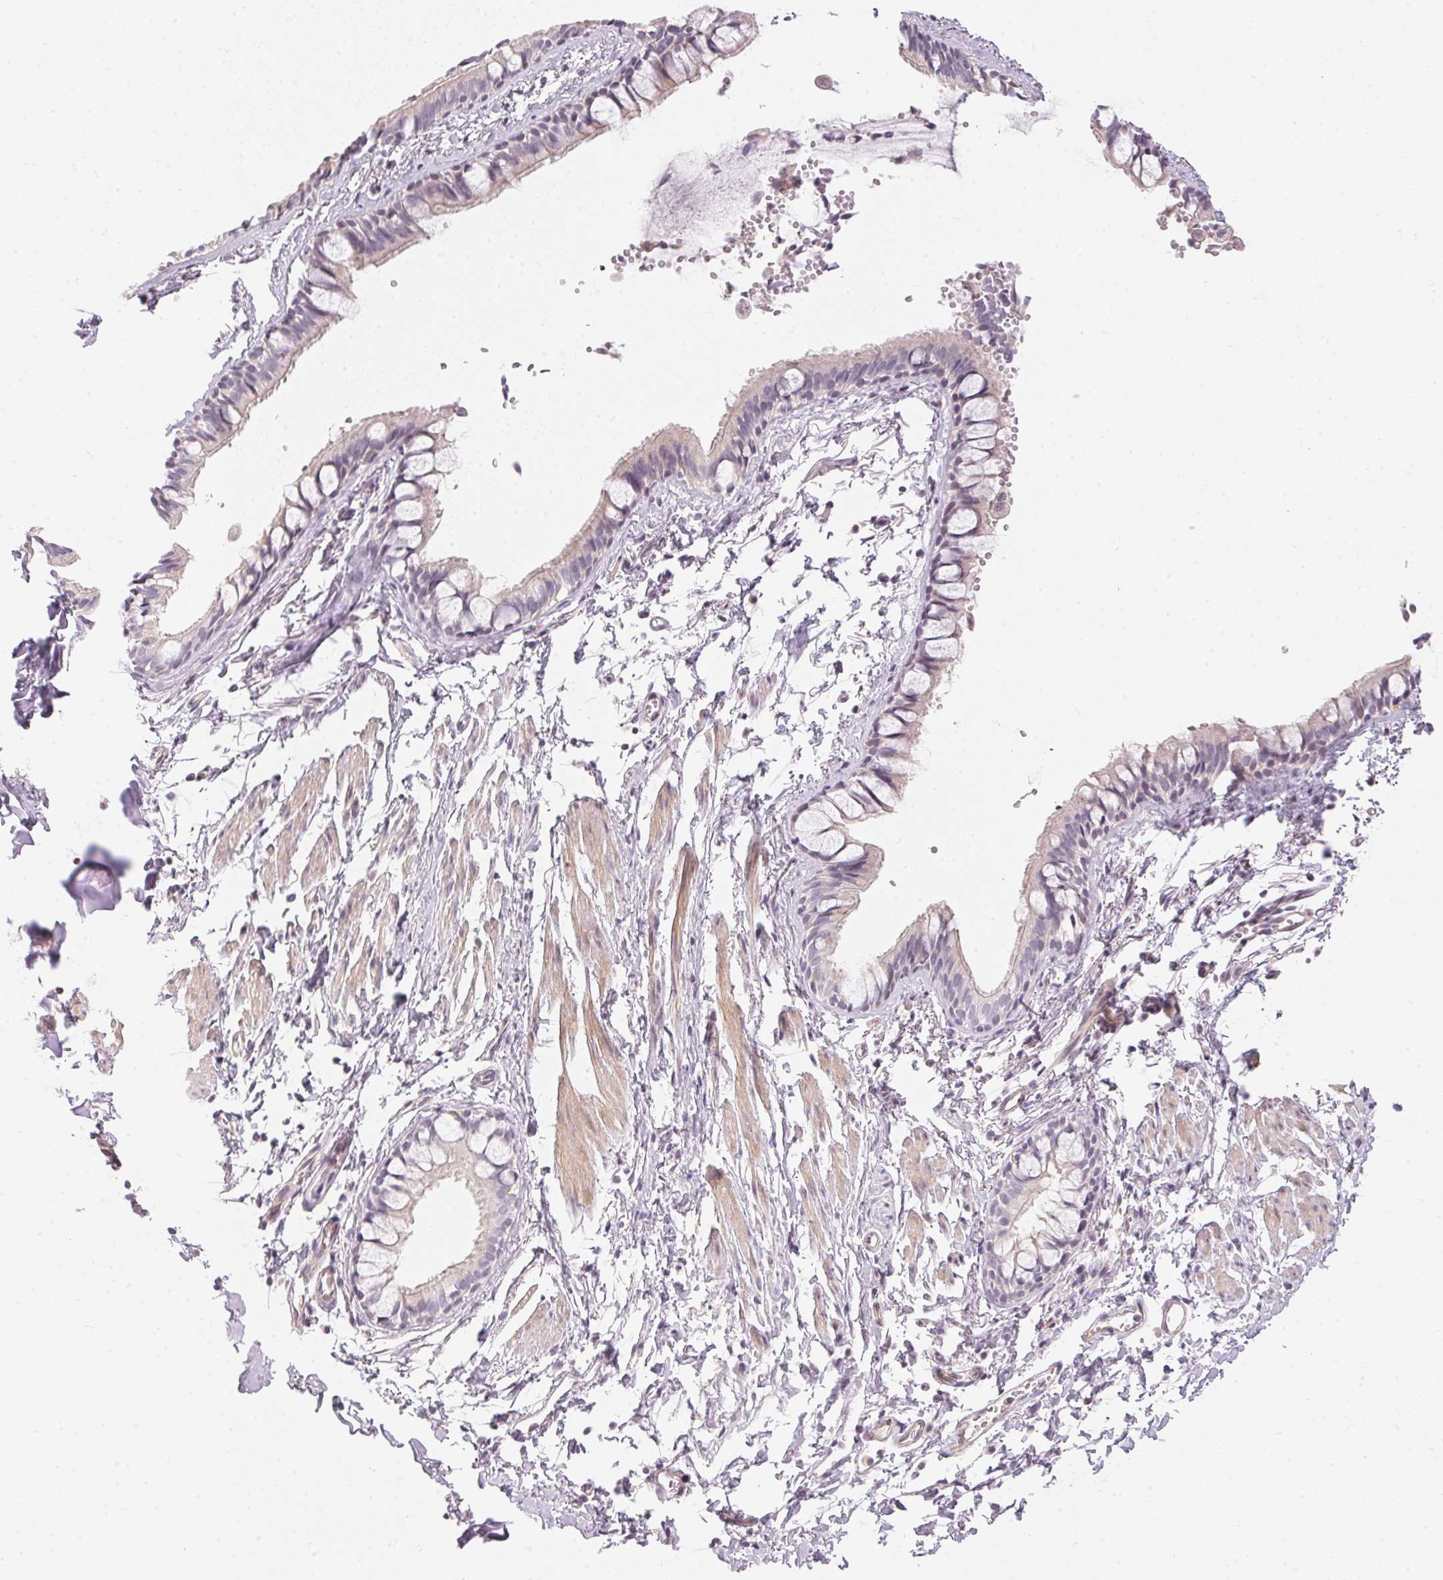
{"staining": {"intensity": "weak", "quantity": "25%-75%", "location": "cytoplasmic/membranous"}, "tissue": "bronchus", "cell_type": "Respiratory epithelial cells", "image_type": "normal", "snomed": [{"axis": "morphology", "description": "Normal tissue, NOS"}, {"axis": "topography", "description": "Bronchus"}], "caption": "Bronchus stained with immunohistochemistry (IHC) exhibits weak cytoplasmic/membranous staining in about 25%-75% of respiratory epithelial cells.", "gene": "GDAP1L1", "patient": {"sex": "female", "age": 59}}